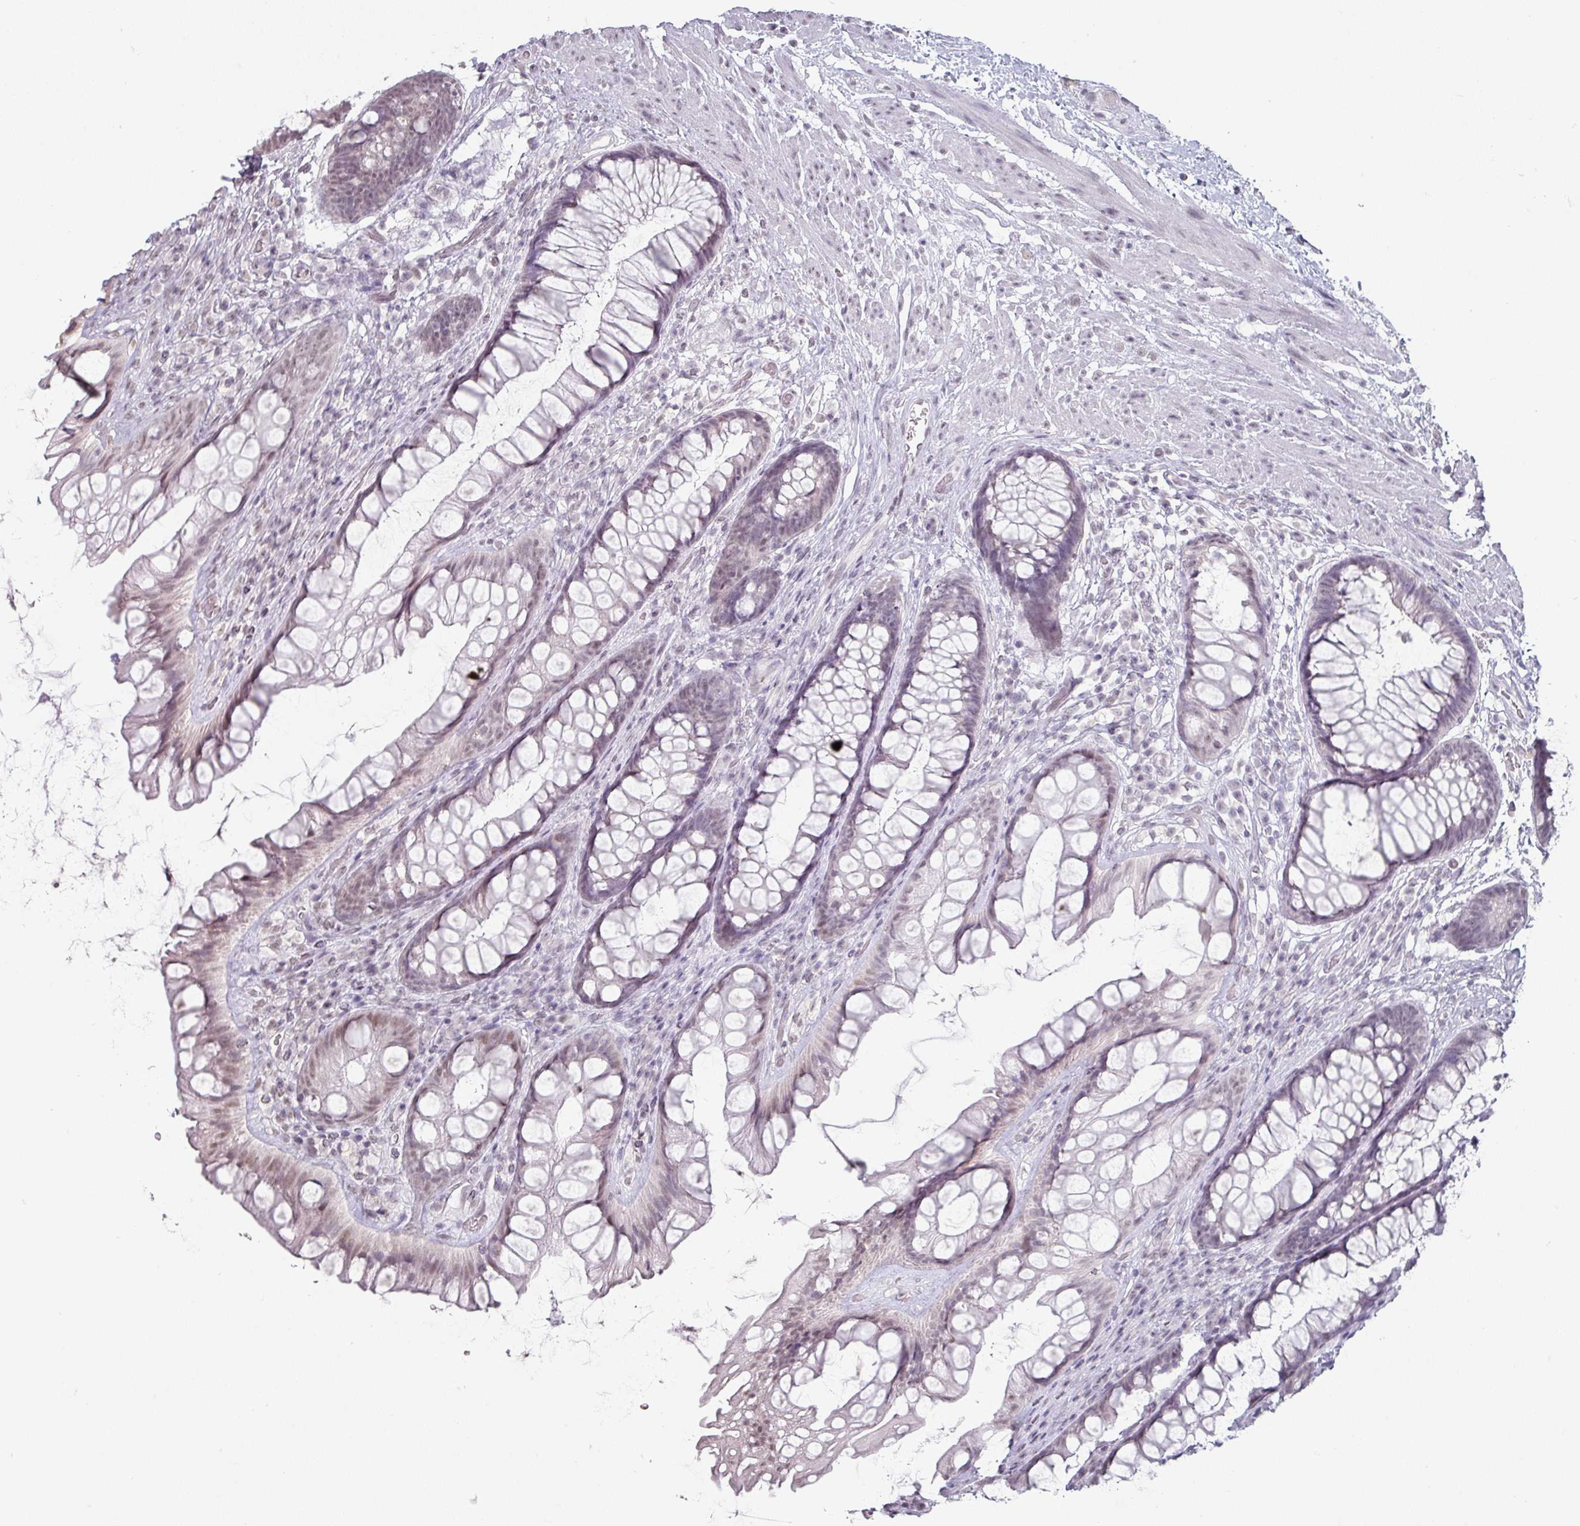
{"staining": {"intensity": "weak", "quantity": "<25%", "location": "nuclear"}, "tissue": "rectum", "cell_type": "Glandular cells", "image_type": "normal", "snomed": [{"axis": "morphology", "description": "Normal tissue, NOS"}, {"axis": "topography", "description": "Rectum"}], "caption": "Rectum stained for a protein using immunohistochemistry (IHC) shows no positivity glandular cells.", "gene": "SPRR1A", "patient": {"sex": "male", "age": 74}}